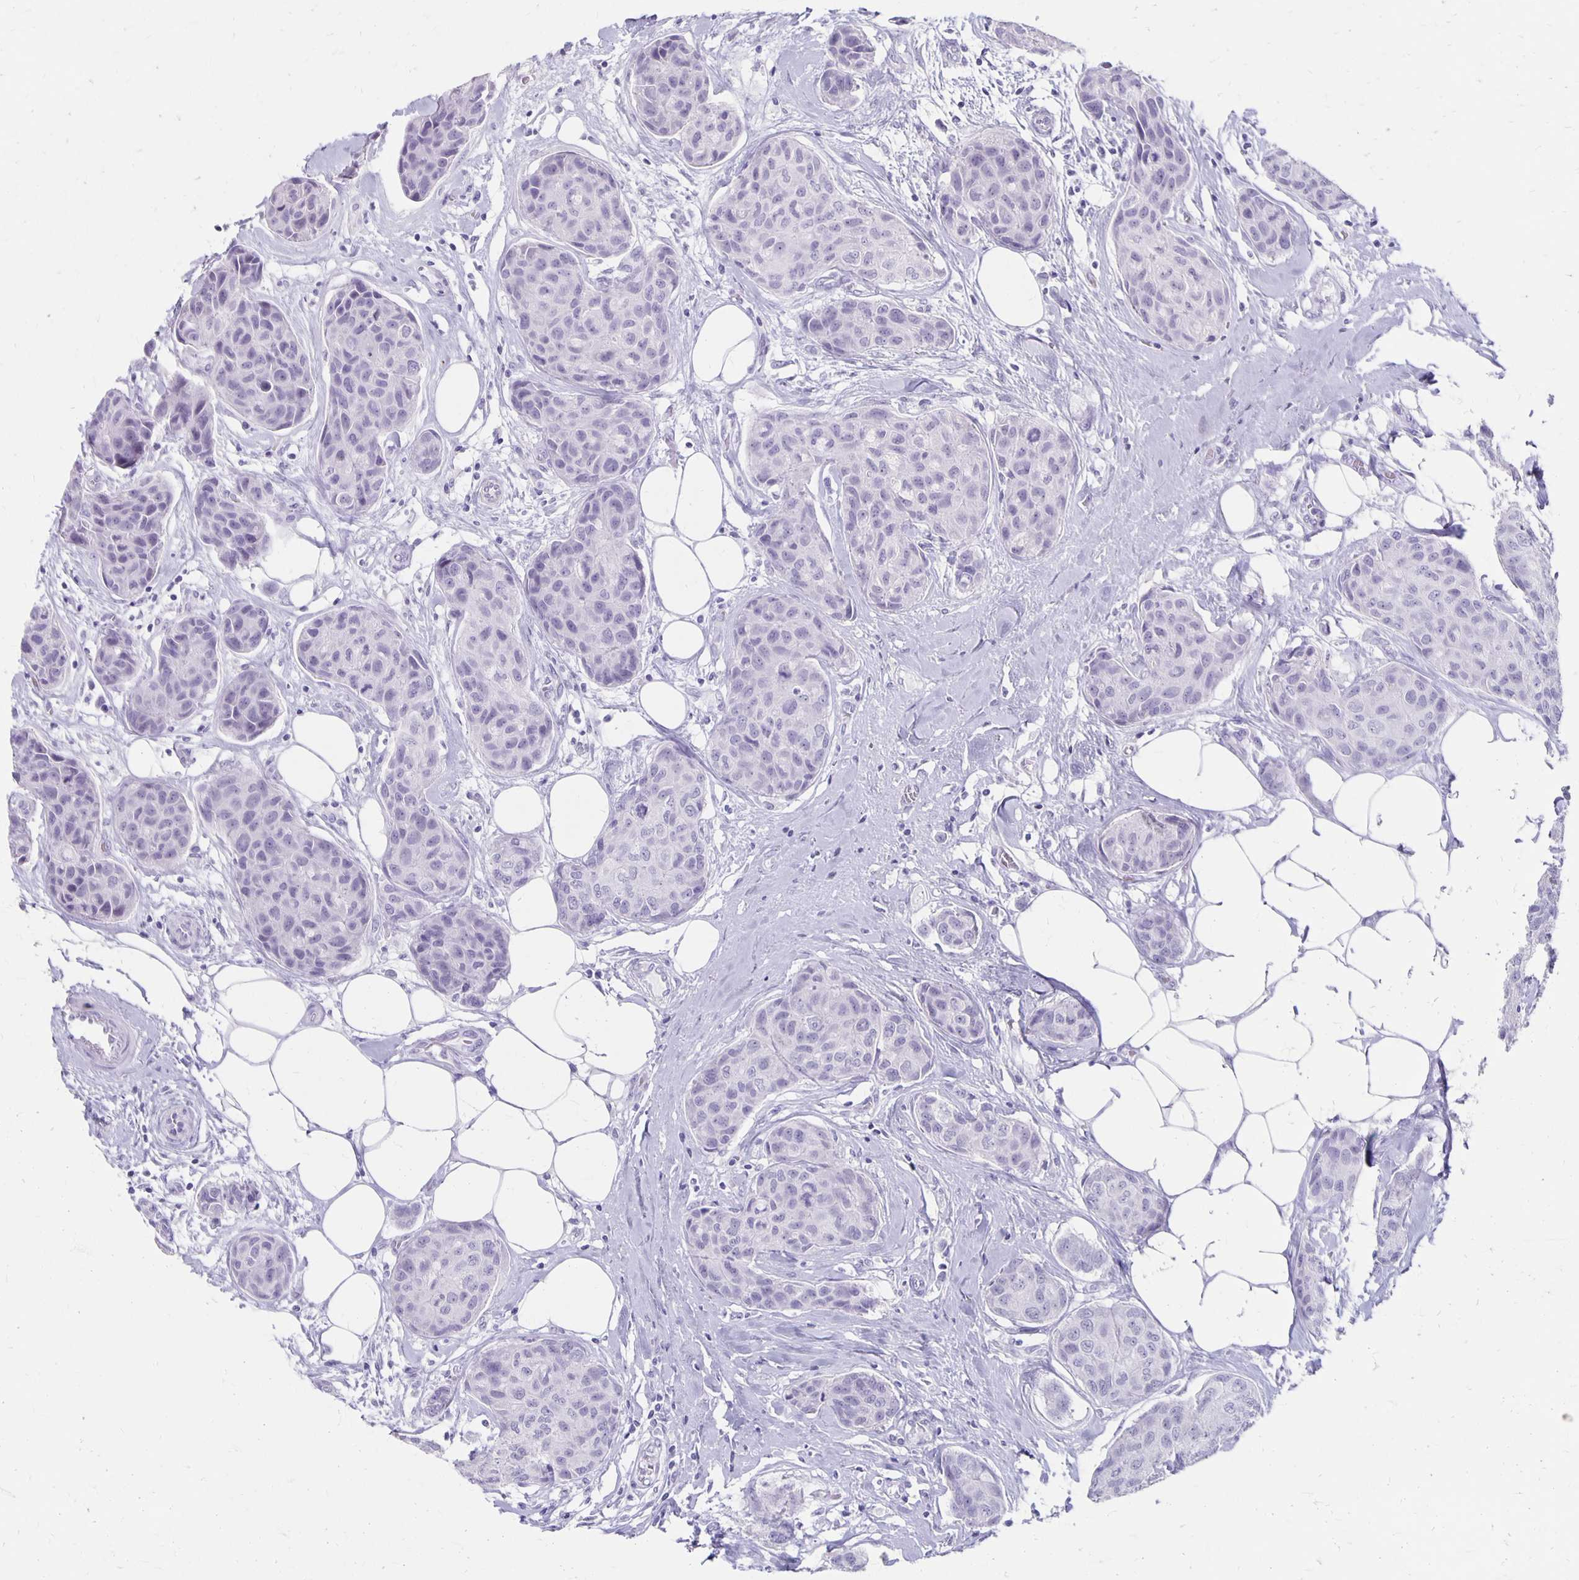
{"staining": {"intensity": "negative", "quantity": "none", "location": "none"}, "tissue": "breast cancer", "cell_type": "Tumor cells", "image_type": "cancer", "snomed": [{"axis": "morphology", "description": "Duct carcinoma"}, {"axis": "topography", "description": "Breast"}], "caption": "Immunohistochemistry (IHC) photomicrograph of neoplastic tissue: breast cancer (invasive ductal carcinoma) stained with DAB (3,3'-diaminobenzidine) shows no significant protein positivity in tumor cells.", "gene": "MAGEC2", "patient": {"sex": "female", "age": 80}}